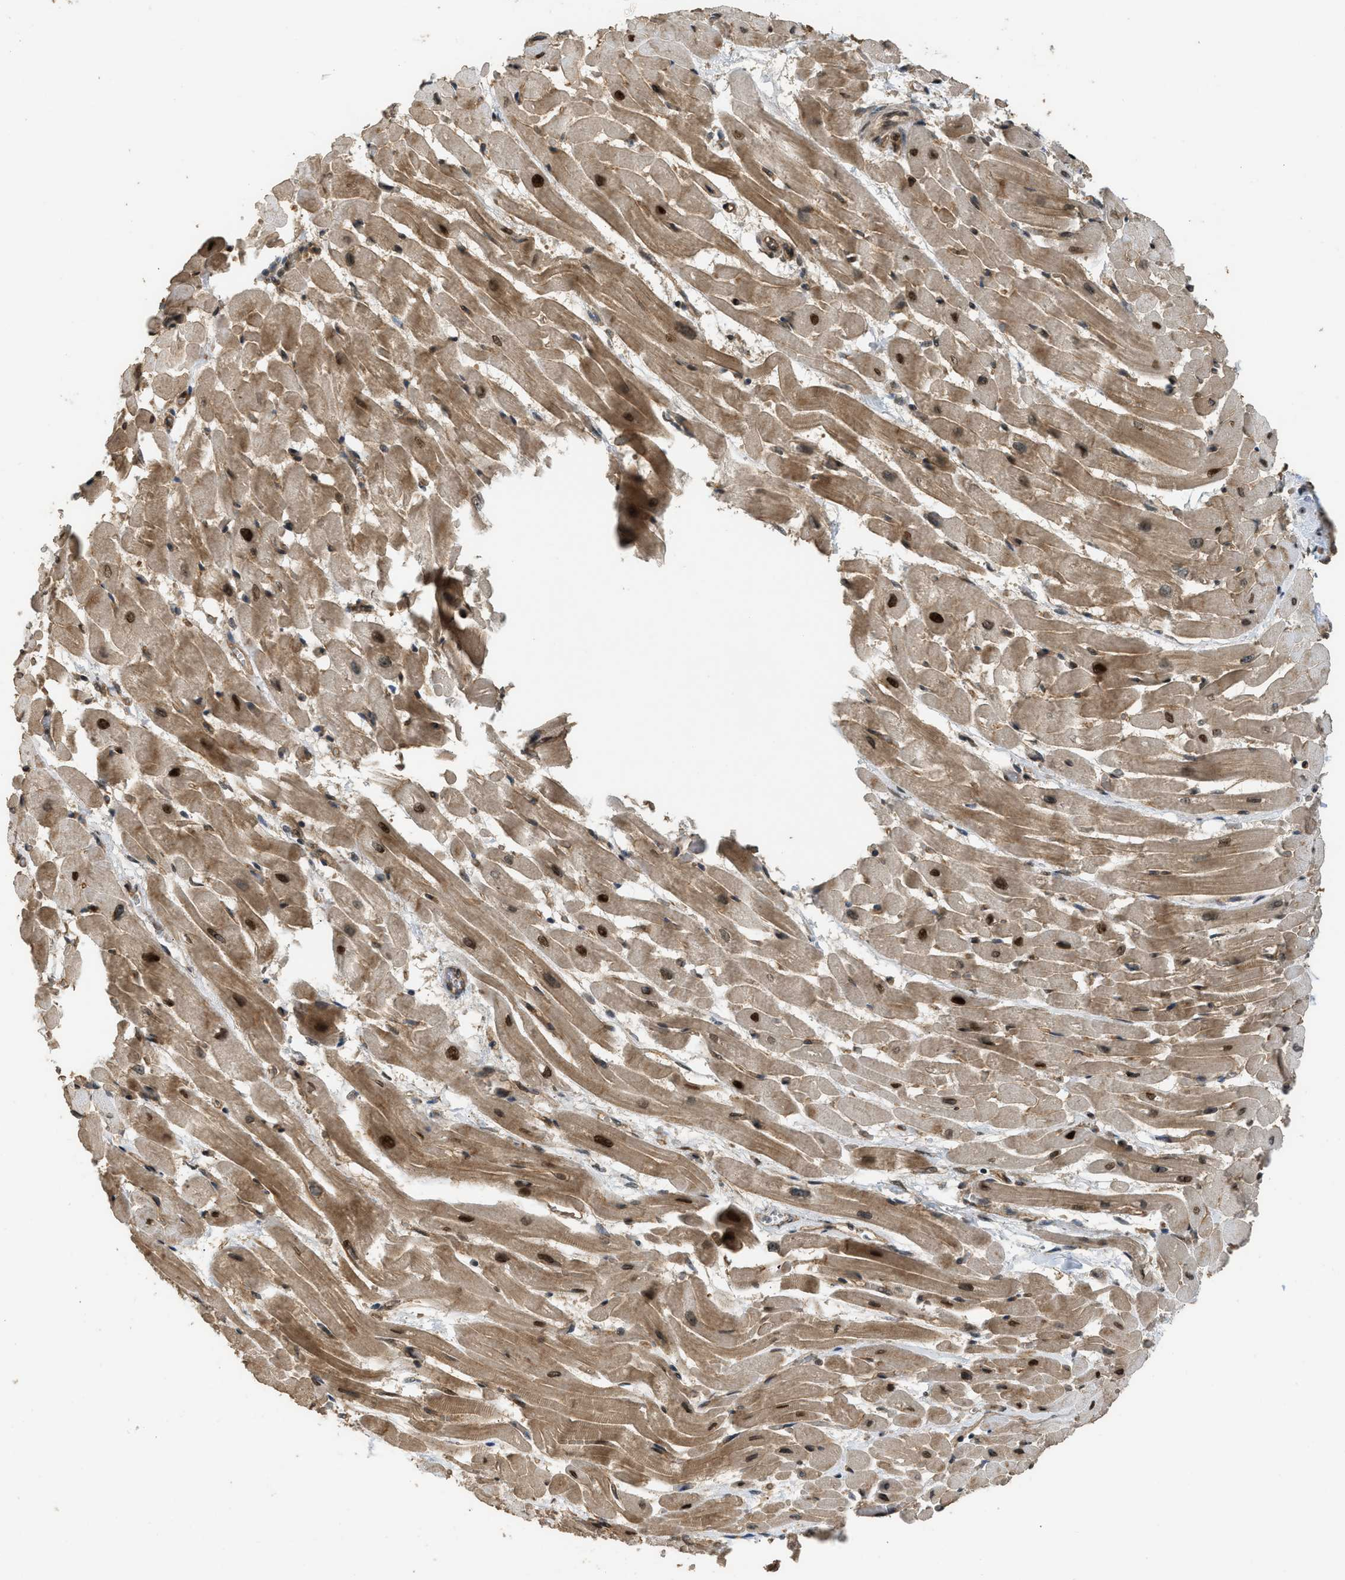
{"staining": {"intensity": "moderate", "quantity": ">75%", "location": "cytoplasmic/membranous,nuclear"}, "tissue": "heart muscle", "cell_type": "Cardiomyocytes", "image_type": "normal", "snomed": [{"axis": "morphology", "description": "Normal tissue, NOS"}, {"axis": "topography", "description": "Heart"}], "caption": "Cardiomyocytes demonstrate medium levels of moderate cytoplasmic/membranous,nuclear positivity in about >75% of cells in normal human heart muscle.", "gene": "GET1", "patient": {"sex": "male", "age": 45}}